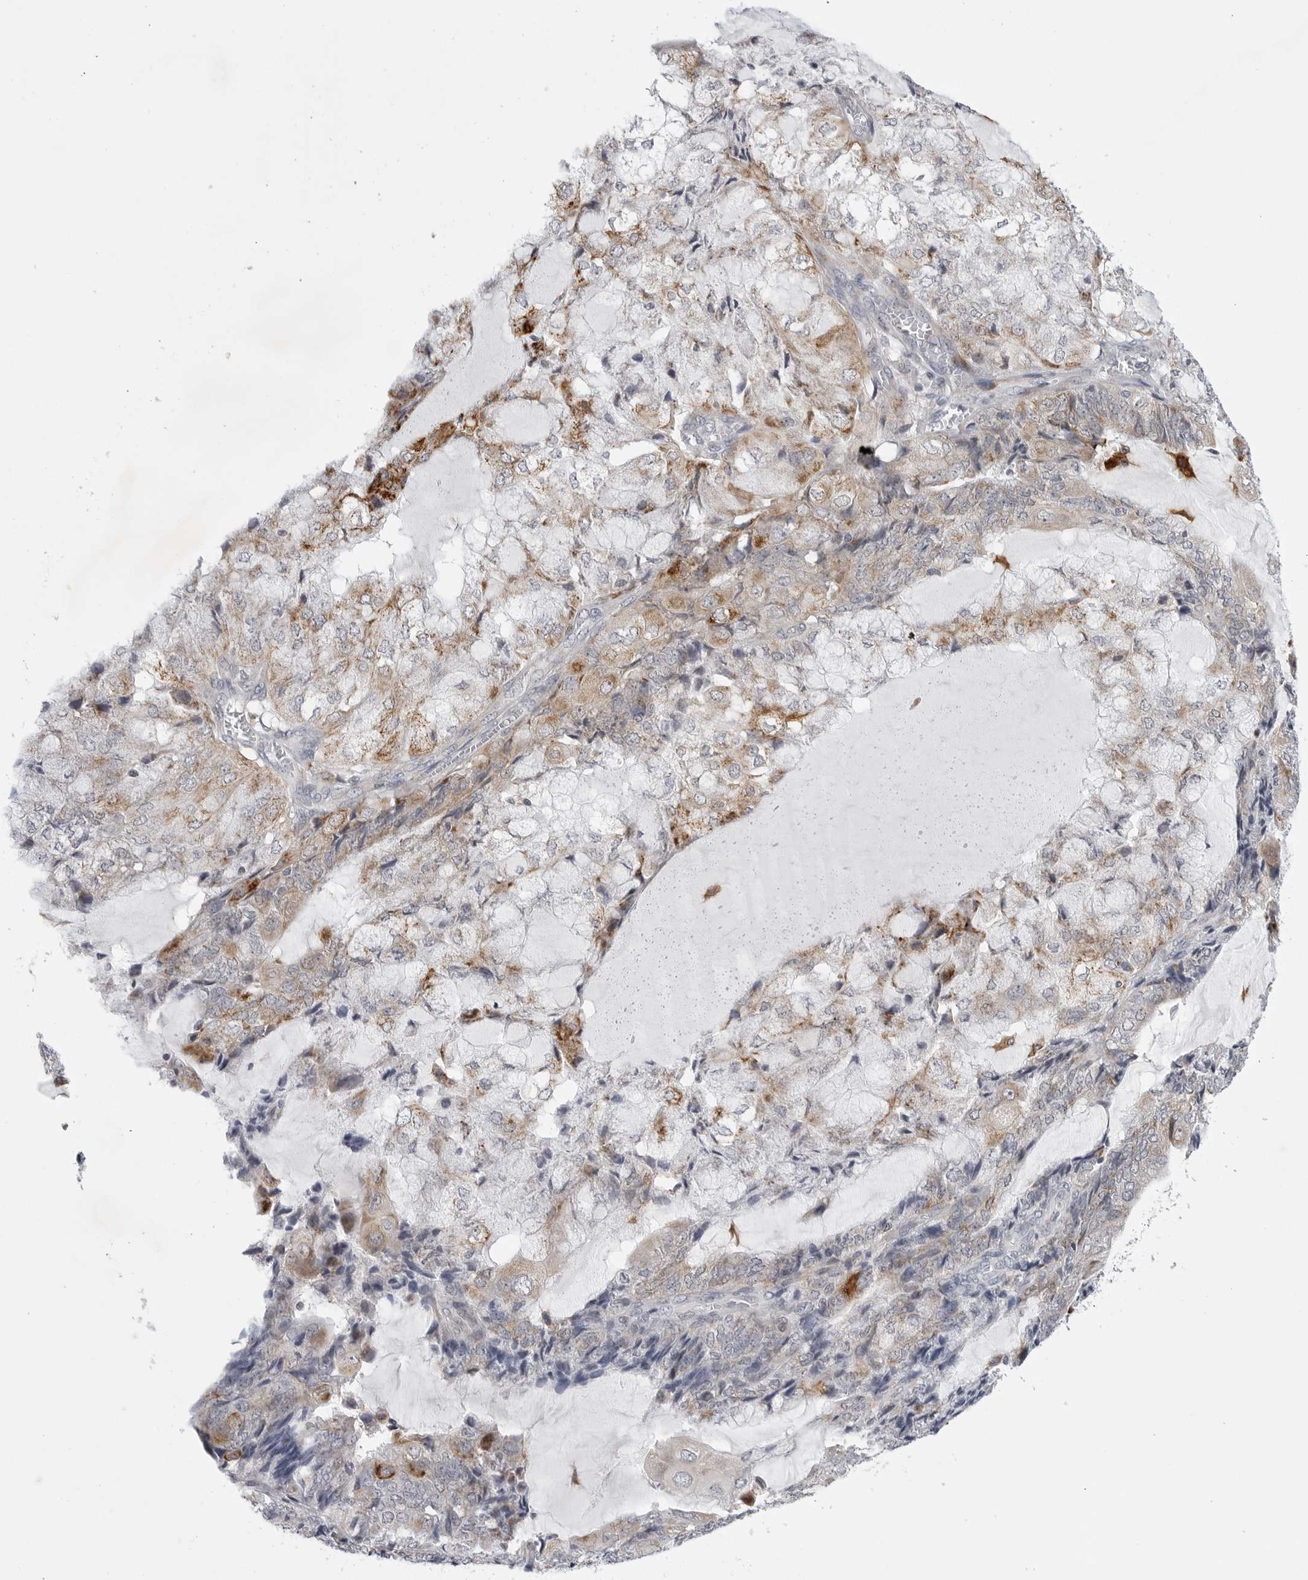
{"staining": {"intensity": "weak", "quantity": "25%-75%", "location": "cytoplasmic/membranous"}, "tissue": "endometrial cancer", "cell_type": "Tumor cells", "image_type": "cancer", "snomed": [{"axis": "morphology", "description": "Adenocarcinoma, NOS"}, {"axis": "topography", "description": "Endometrium"}], "caption": "Immunohistochemistry (IHC) (DAB (3,3'-diaminobenzidine)) staining of adenocarcinoma (endometrial) displays weak cytoplasmic/membranous protein staining in approximately 25%-75% of tumor cells.", "gene": "CDK20", "patient": {"sex": "female", "age": 81}}